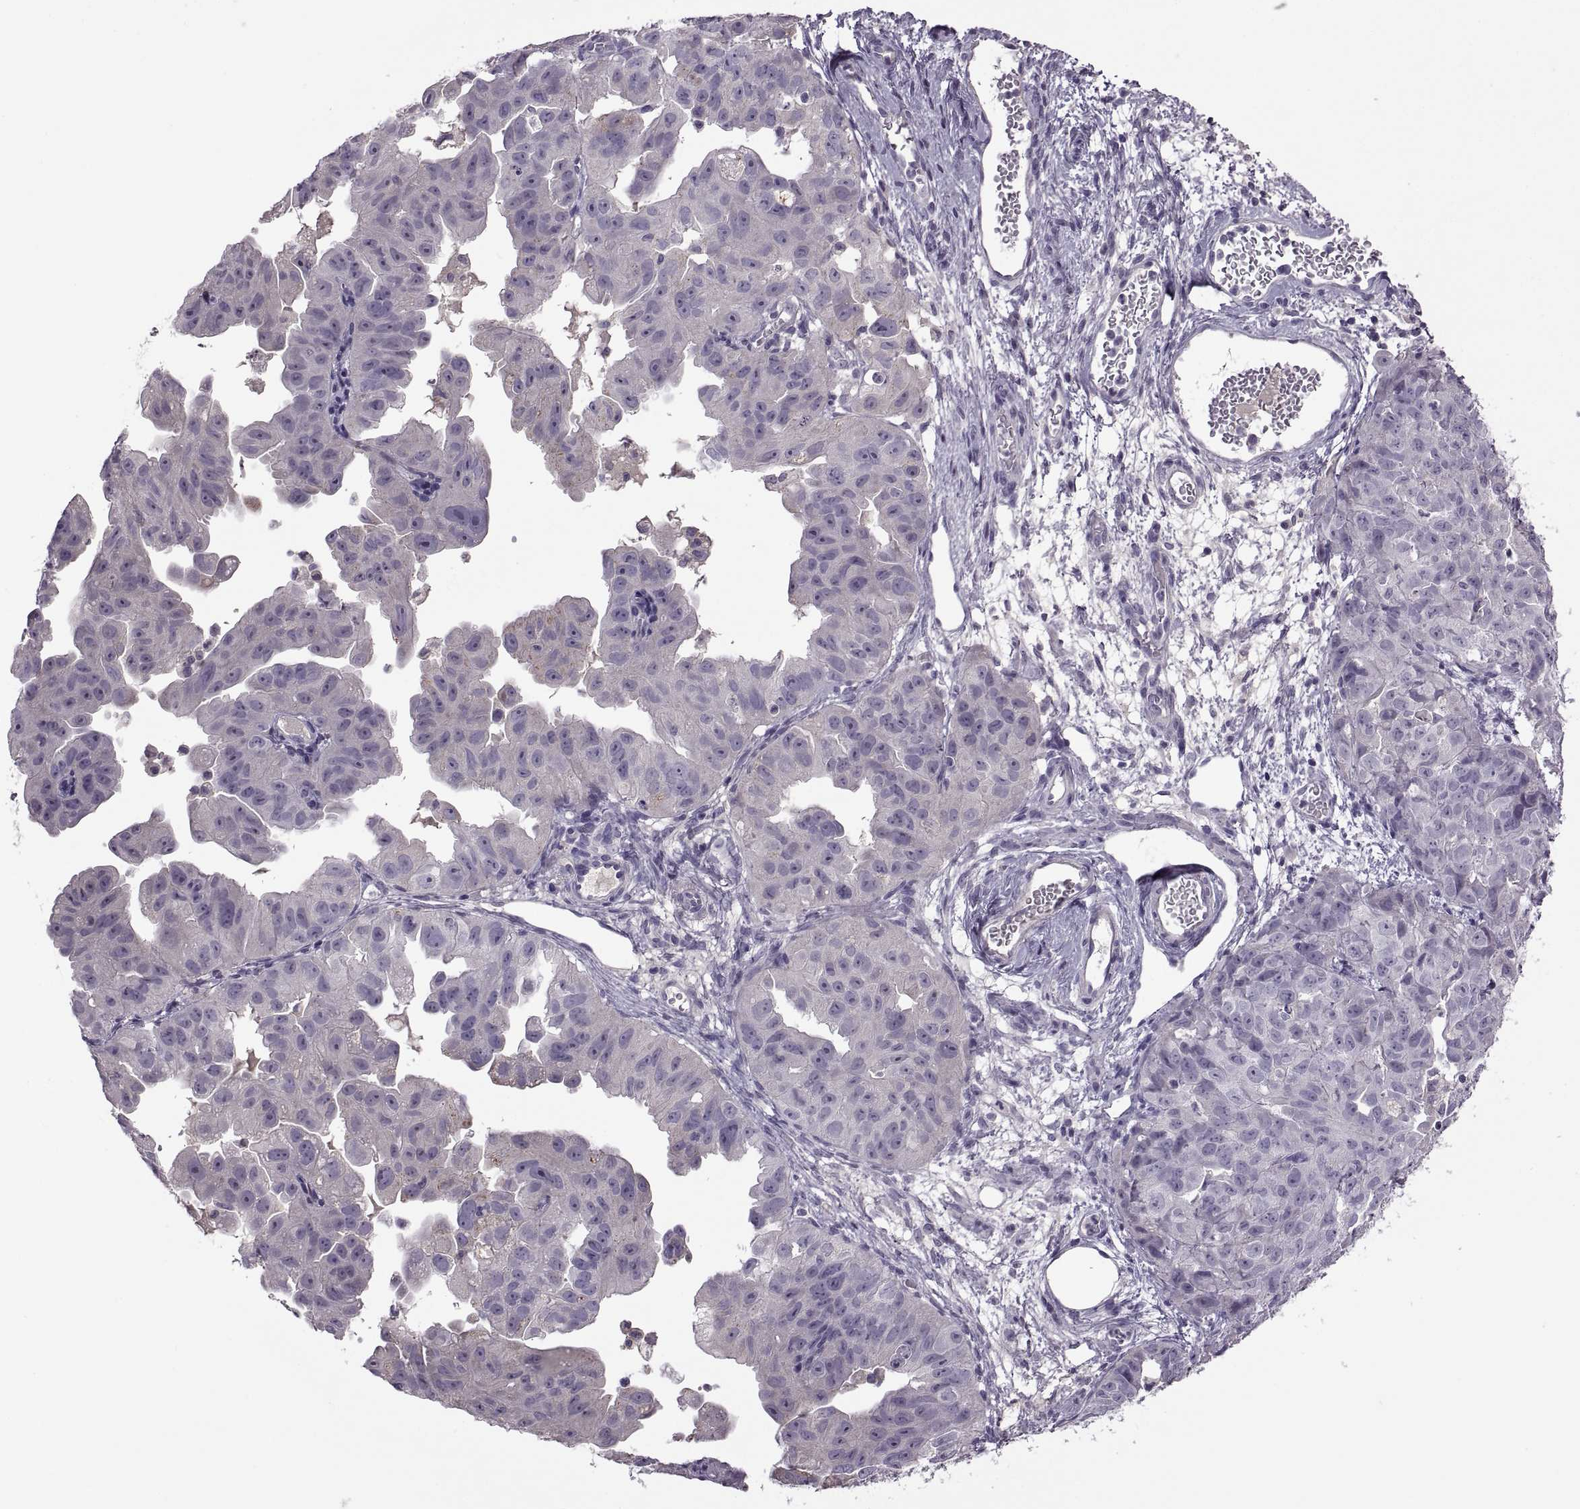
{"staining": {"intensity": "negative", "quantity": "none", "location": "none"}, "tissue": "ovarian cancer", "cell_type": "Tumor cells", "image_type": "cancer", "snomed": [{"axis": "morphology", "description": "Carcinoma, endometroid"}, {"axis": "topography", "description": "Ovary"}], "caption": "Ovarian cancer (endometroid carcinoma) stained for a protein using immunohistochemistry displays no positivity tumor cells.", "gene": "RSPH6A", "patient": {"sex": "female", "age": 85}}